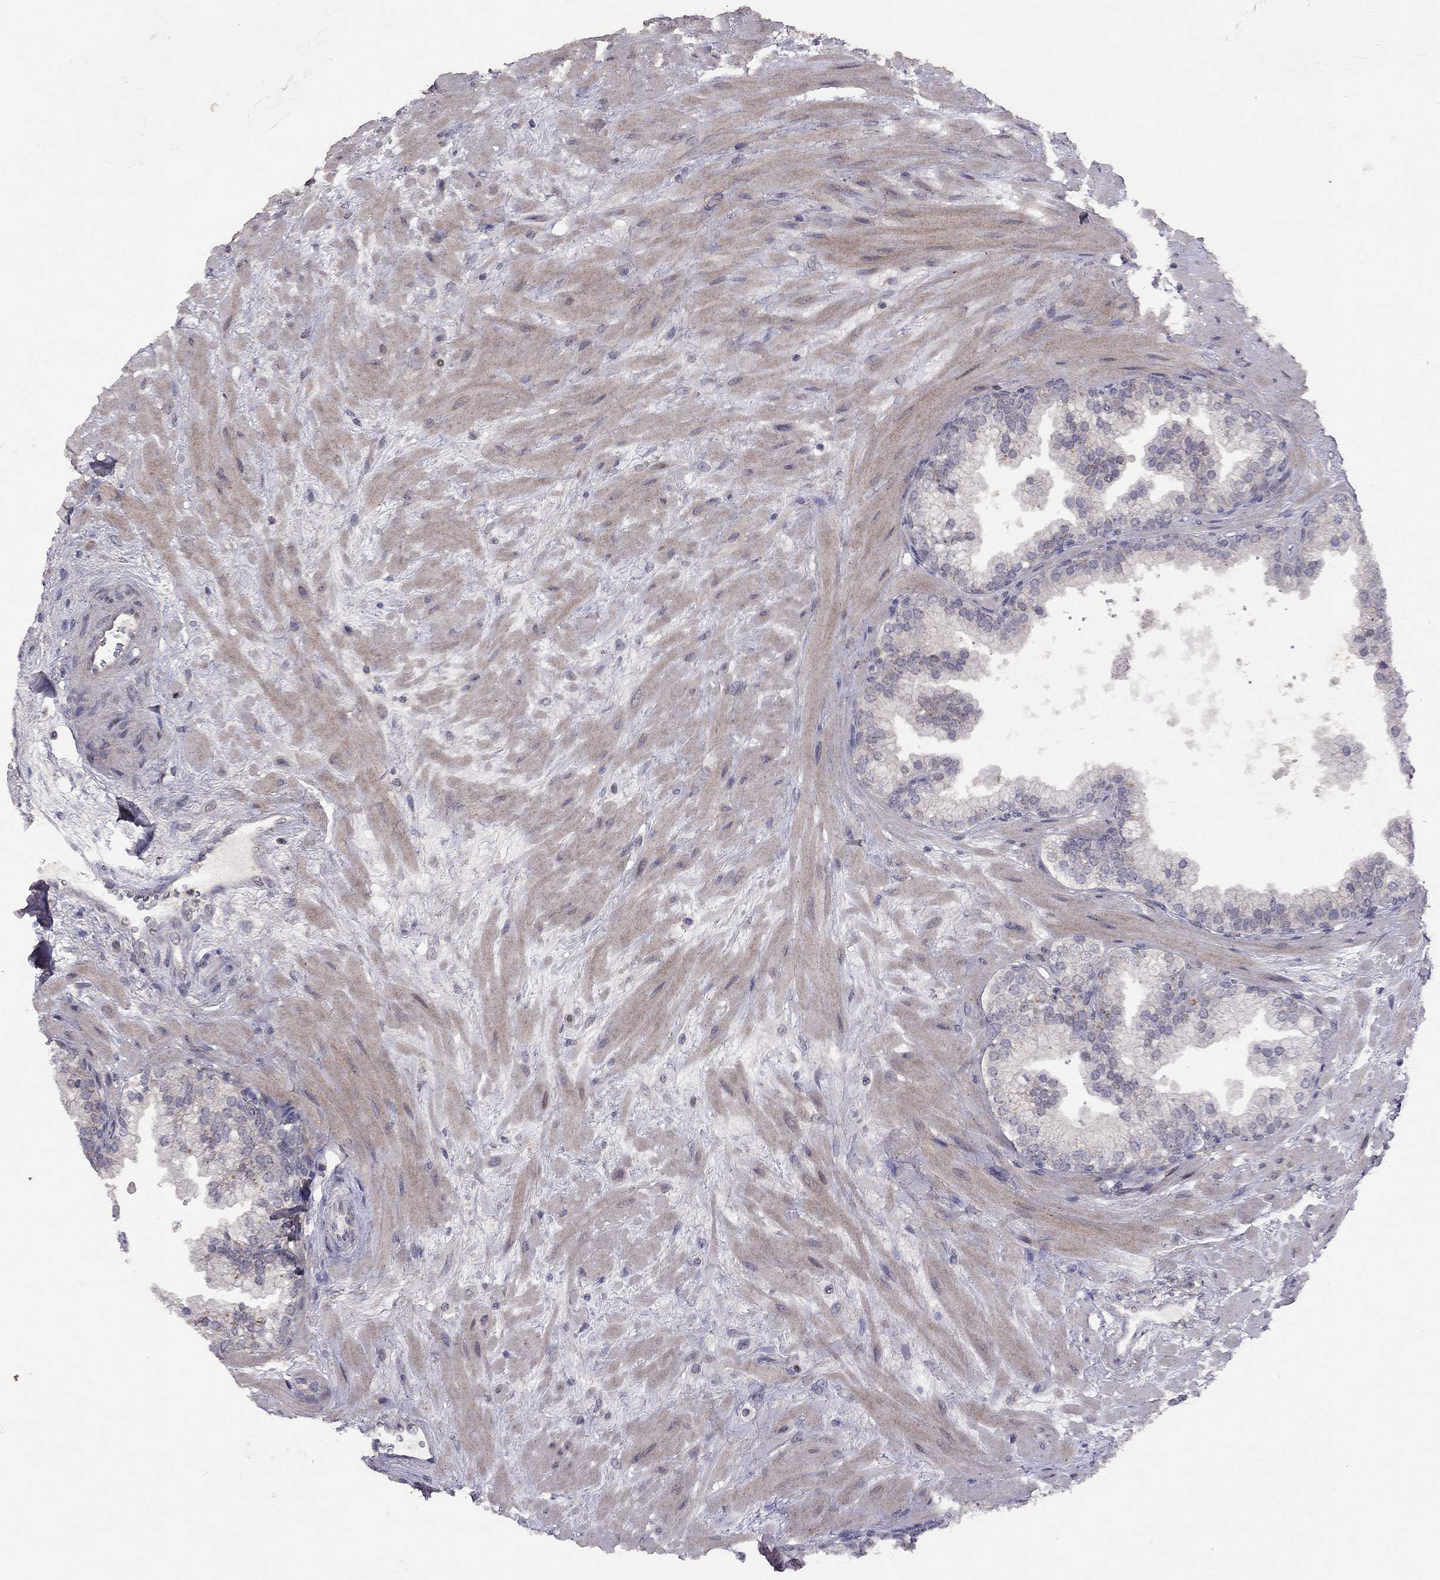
{"staining": {"intensity": "negative", "quantity": "none", "location": "none"}, "tissue": "prostate", "cell_type": "Glandular cells", "image_type": "normal", "snomed": [{"axis": "morphology", "description": "Normal tissue, NOS"}, {"axis": "topography", "description": "Prostate"}, {"axis": "topography", "description": "Peripheral nerve tissue"}], "caption": "The histopathology image shows no staining of glandular cells in unremarkable prostate.", "gene": "ESR2", "patient": {"sex": "male", "age": 61}}